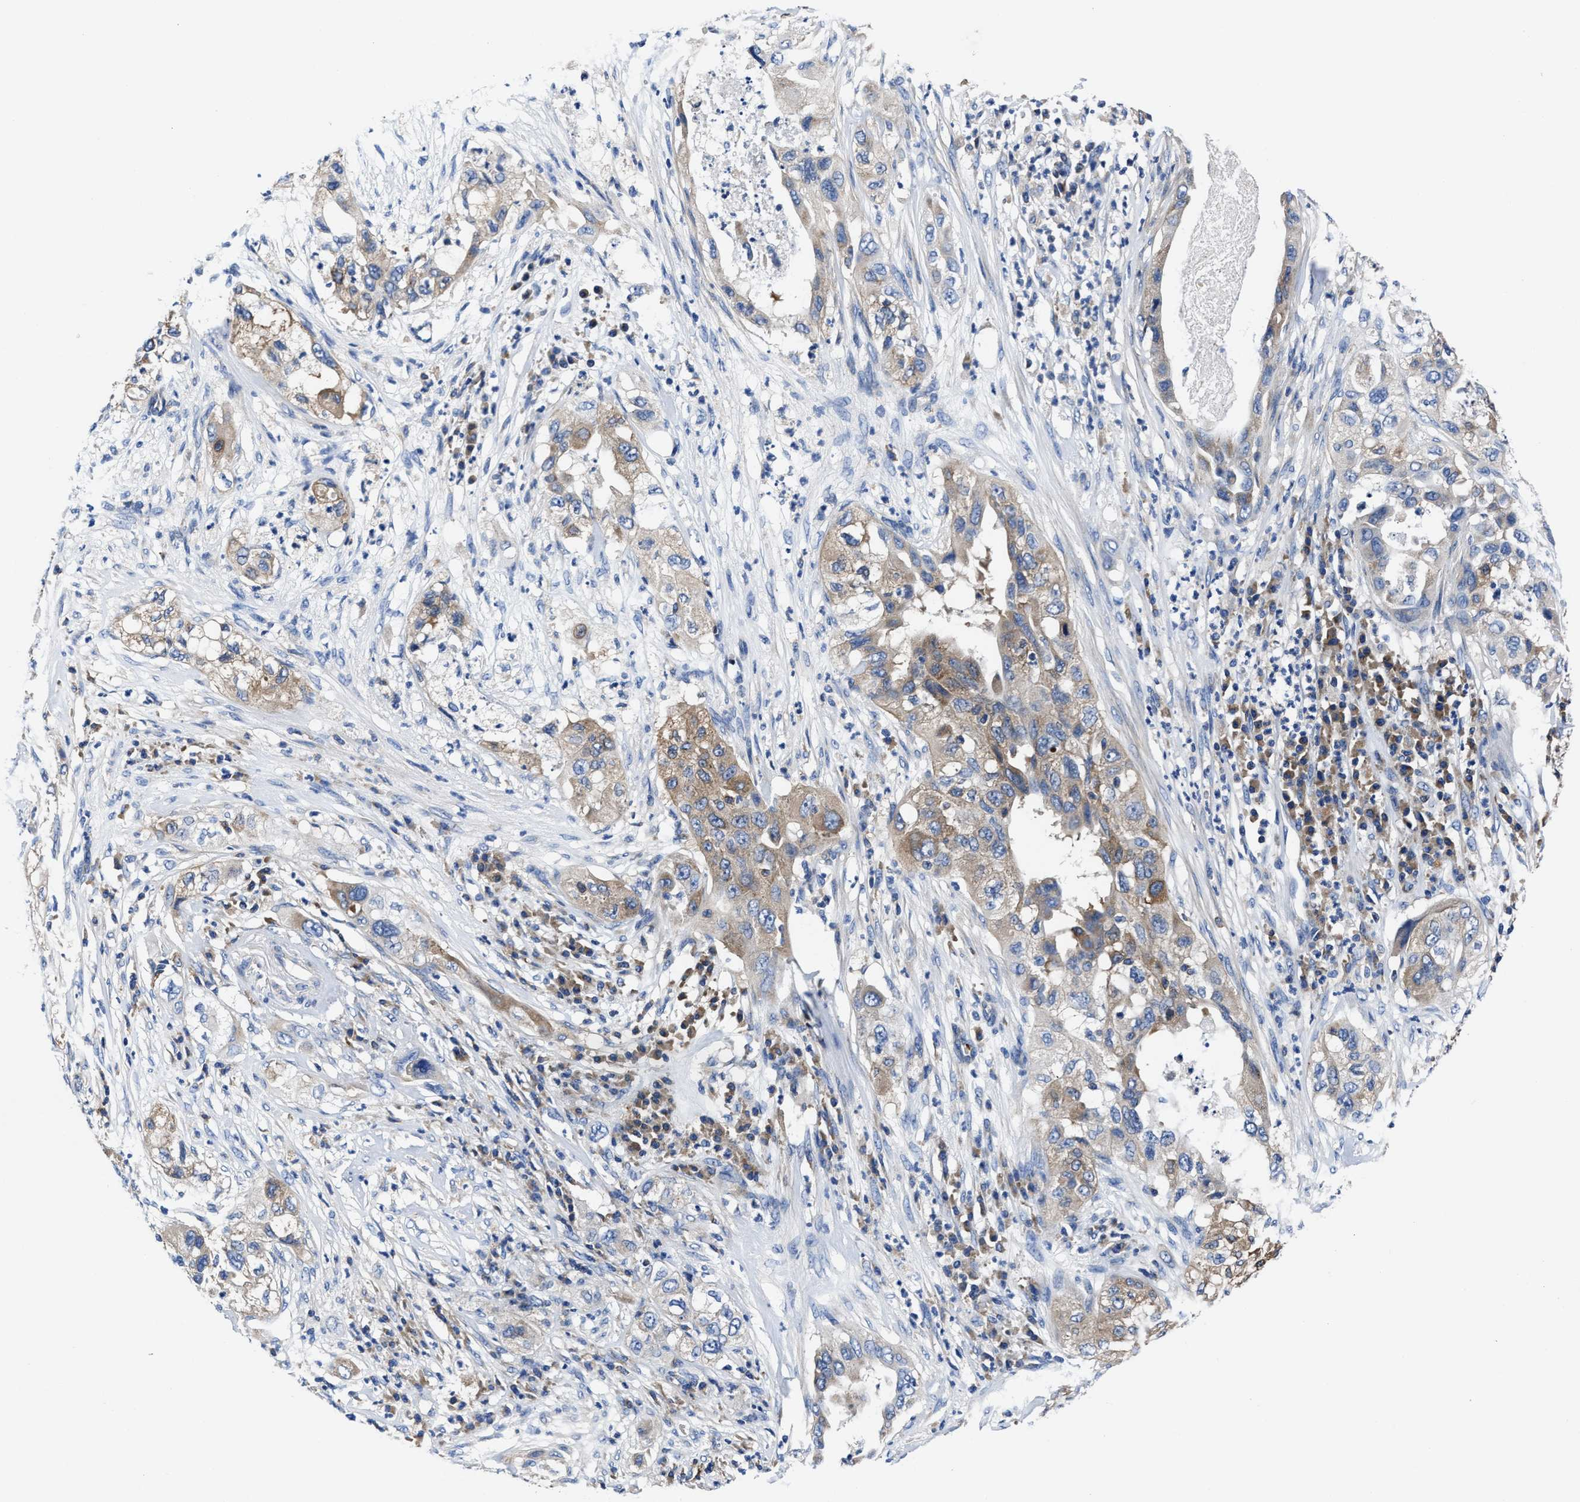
{"staining": {"intensity": "weak", "quantity": "25%-75%", "location": "cytoplasmic/membranous"}, "tissue": "pancreatic cancer", "cell_type": "Tumor cells", "image_type": "cancer", "snomed": [{"axis": "morphology", "description": "Adenocarcinoma, NOS"}, {"axis": "topography", "description": "Pancreas"}], "caption": "This photomicrograph shows immunohistochemistry staining of pancreatic cancer, with low weak cytoplasmic/membranous expression in approximately 25%-75% of tumor cells.", "gene": "PHLPP1", "patient": {"sex": "female", "age": 78}}